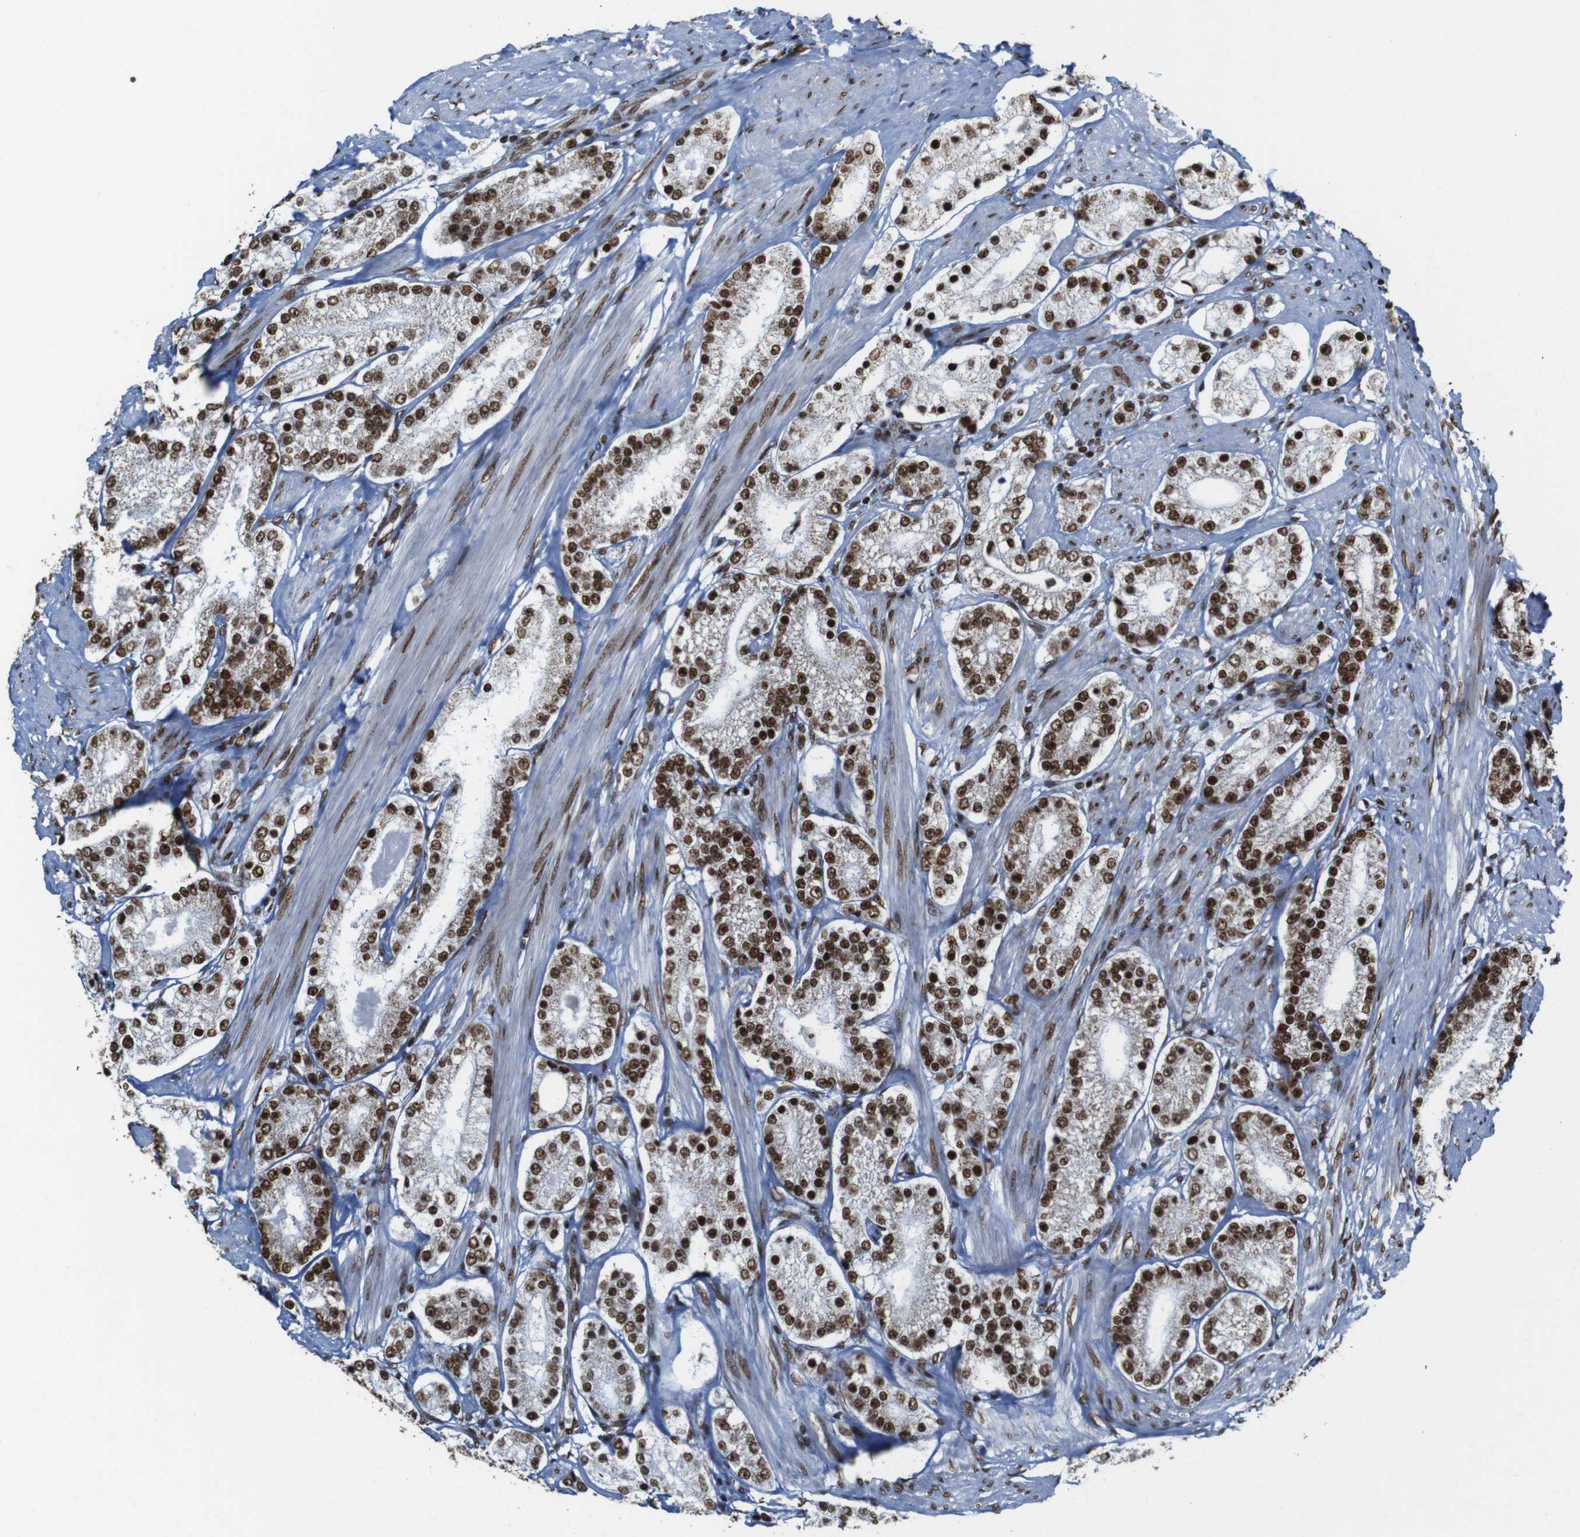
{"staining": {"intensity": "strong", "quantity": ">75%", "location": "nuclear"}, "tissue": "prostate cancer", "cell_type": "Tumor cells", "image_type": "cancer", "snomed": [{"axis": "morphology", "description": "Adenocarcinoma, Low grade"}, {"axis": "topography", "description": "Prostate"}], "caption": "Immunohistochemical staining of prostate cancer (low-grade adenocarcinoma) demonstrates high levels of strong nuclear protein expression in about >75% of tumor cells.", "gene": "ROMO1", "patient": {"sex": "male", "age": 63}}